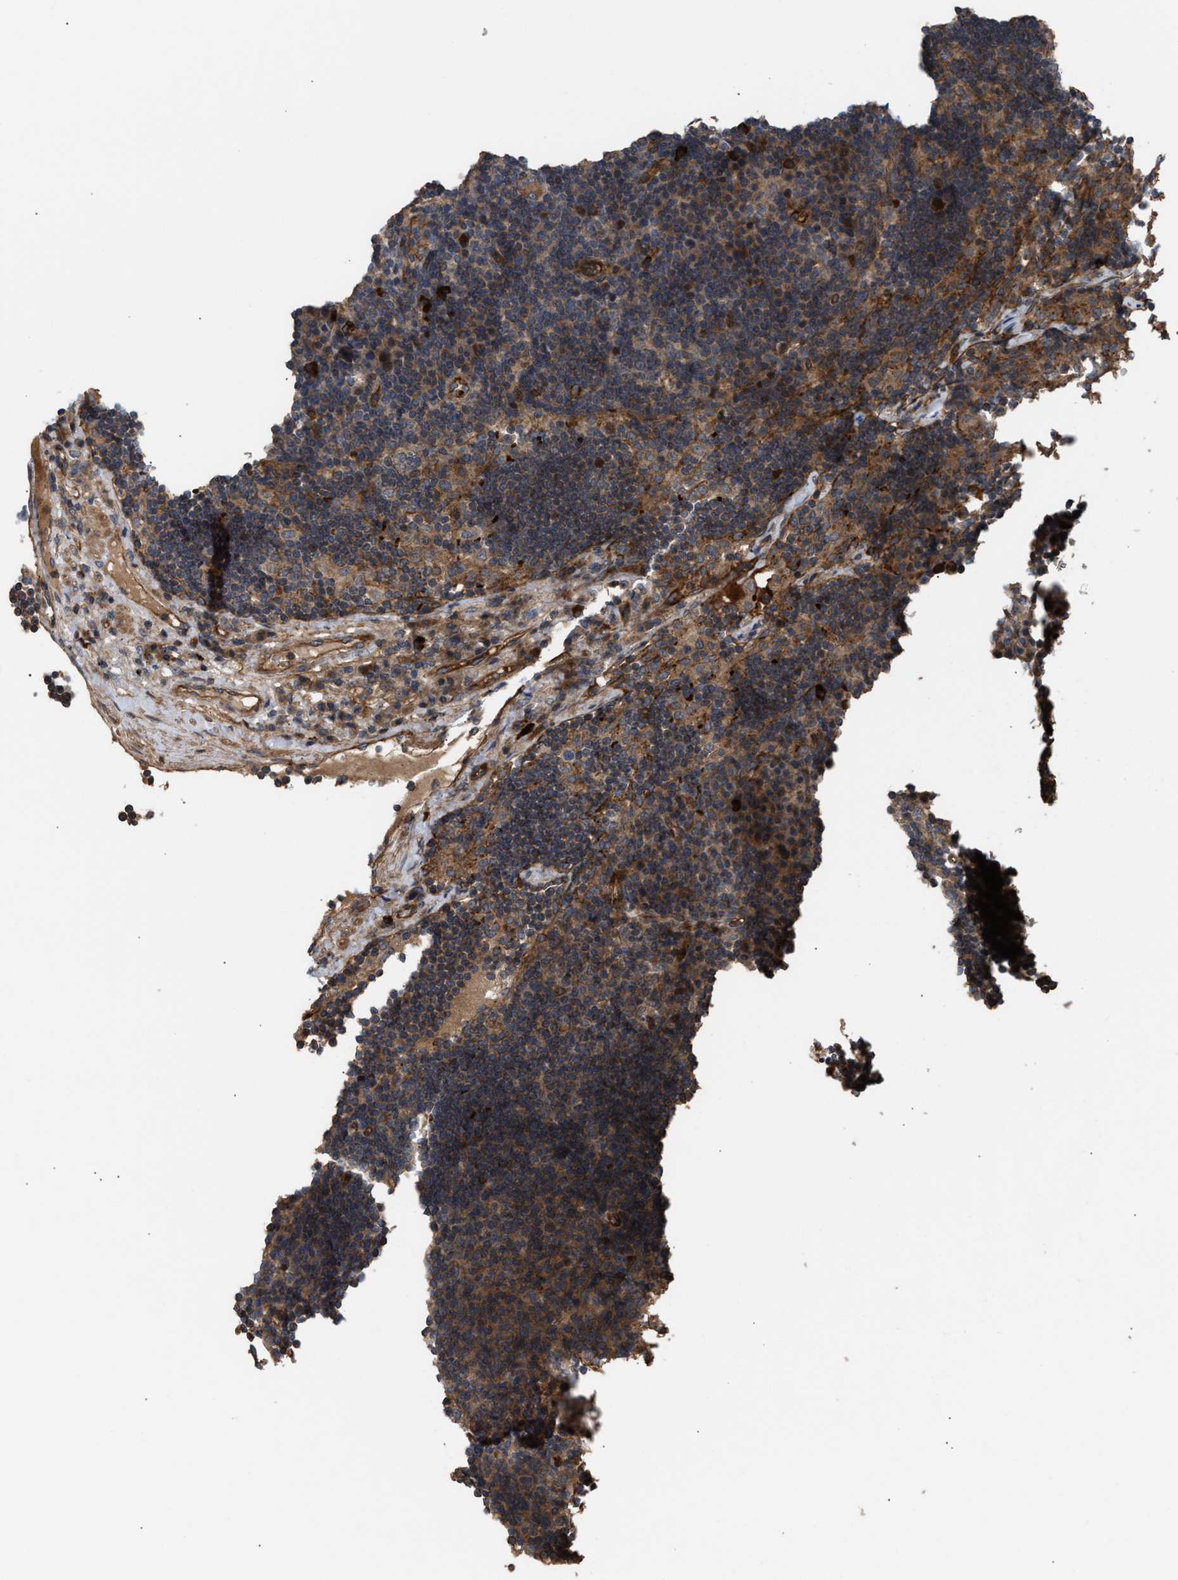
{"staining": {"intensity": "weak", "quantity": ">75%", "location": "cytoplasmic/membranous"}, "tissue": "lymph node", "cell_type": "Germinal center cells", "image_type": "normal", "snomed": [{"axis": "morphology", "description": "Normal tissue, NOS"}, {"axis": "morphology", "description": "Squamous cell carcinoma, metastatic, NOS"}, {"axis": "topography", "description": "Lymph node"}], "caption": "This is a histology image of IHC staining of unremarkable lymph node, which shows weak positivity in the cytoplasmic/membranous of germinal center cells.", "gene": "STAU1", "patient": {"sex": "female", "age": 53}}